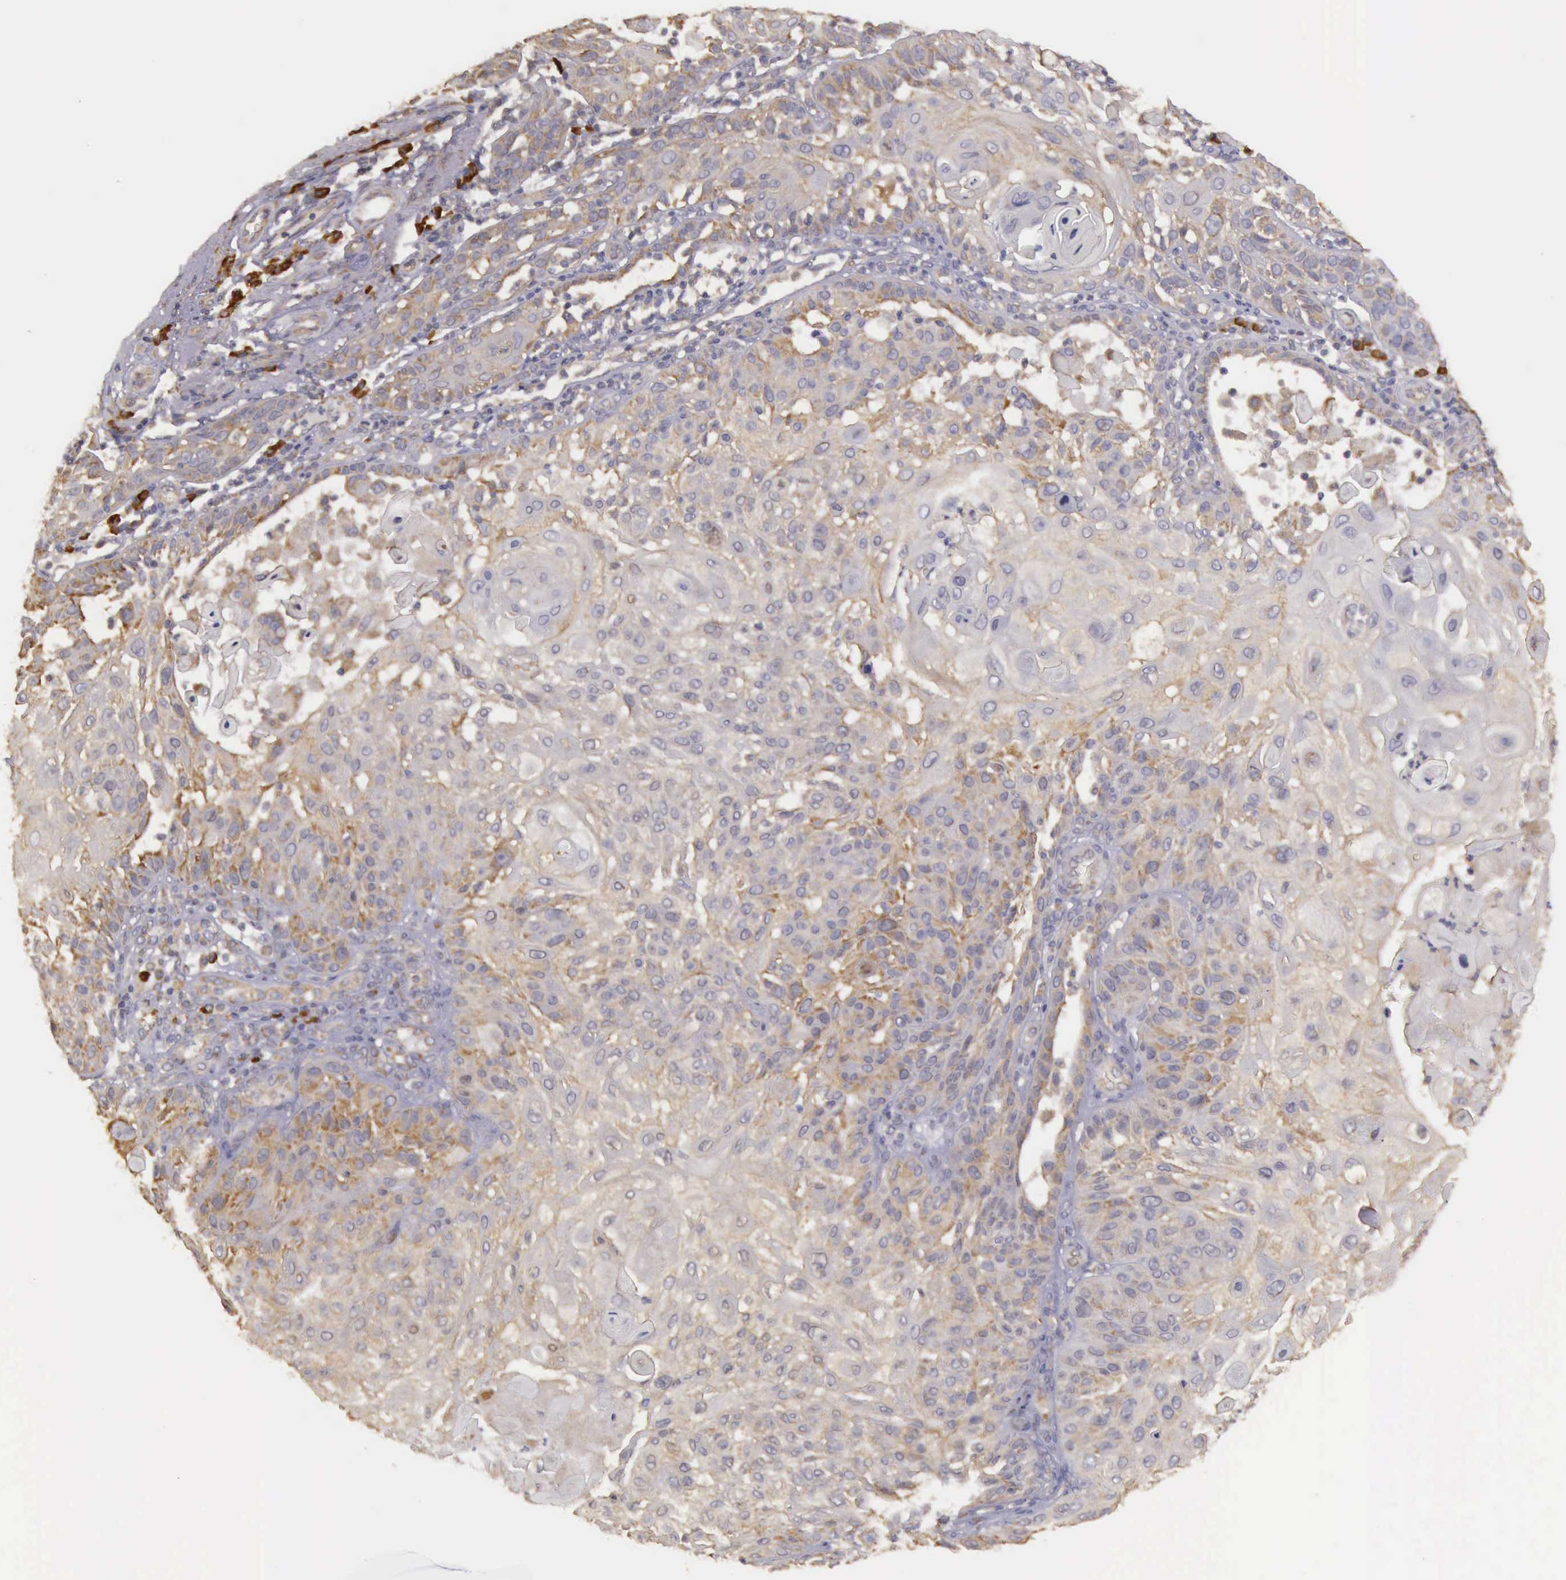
{"staining": {"intensity": "weak", "quantity": ">75%", "location": "cytoplasmic/membranous"}, "tissue": "skin cancer", "cell_type": "Tumor cells", "image_type": "cancer", "snomed": [{"axis": "morphology", "description": "Squamous cell carcinoma, NOS"}, {"axis": "topography", "description": "Skin"}], "caption": "This is an image of immunohistochemistry (IHC) staining of squamous cell carcinoma (skin), which shows weak expression in the cytoplasmic/membranous of tumor cells.", "gene": "EIF5", "patient": {"sex": "female", "age": 89}}